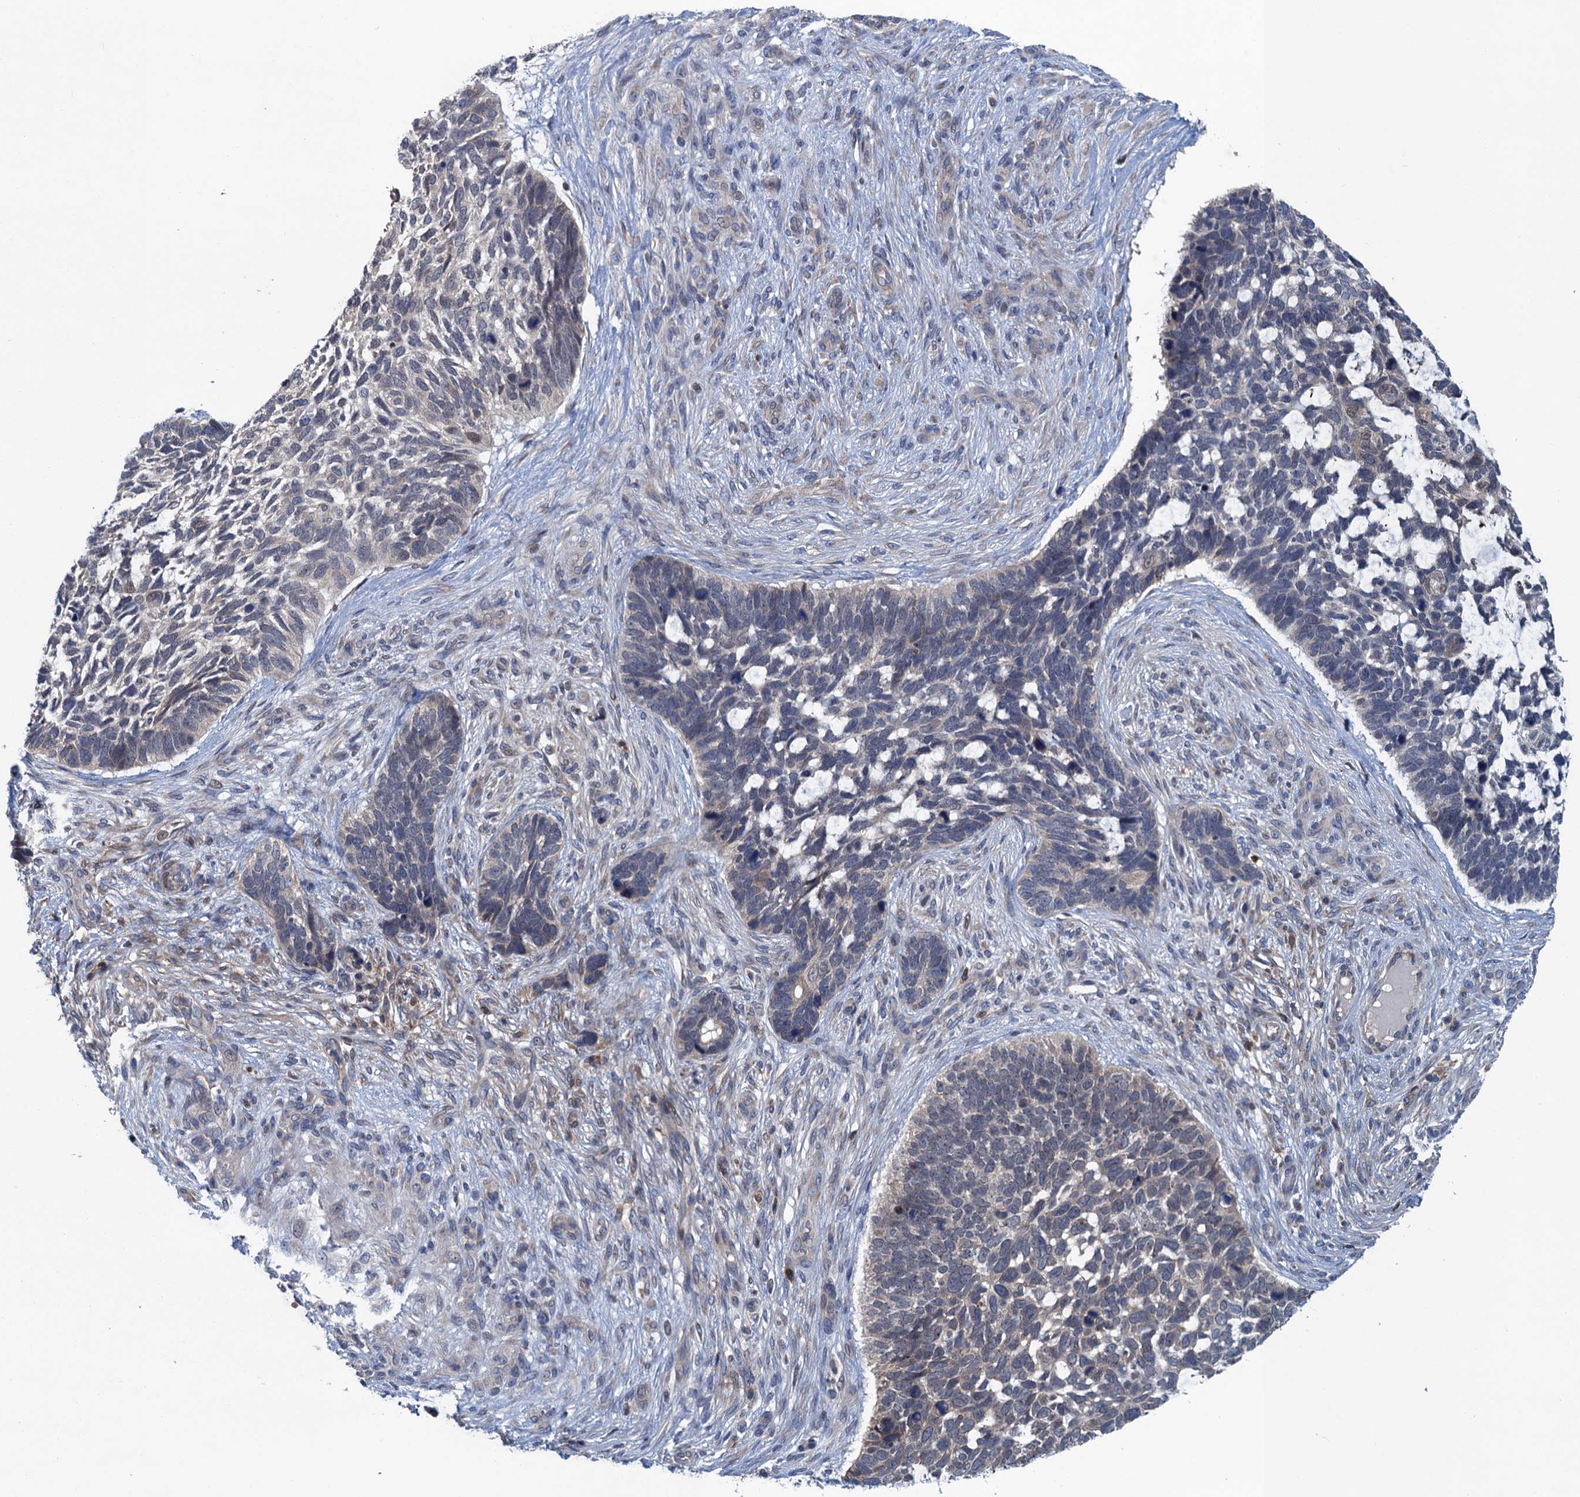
{"staining": {"intensity": "negative", "quantity": "none", "location": "none"}, "tissue": "skin cancer", "cell_type": "Tumor cells", "image_type": "cancer", "snomed": [{"axis": "morphology", "description": "Basal cell carcinoma"}, {"axis": "topography", "description": "Skin"}], "caption": "Micrograph shows no protein expression in tumor cells of skin basal cell carcinoma tissue. The staining is performed using DAB (3,3'-diaminobenzidine) brown chromogen with nuclei counter-stained in using hematoxylin.", "gene": "CNTN5", "patient": {"sex": "male", "age": 88}}